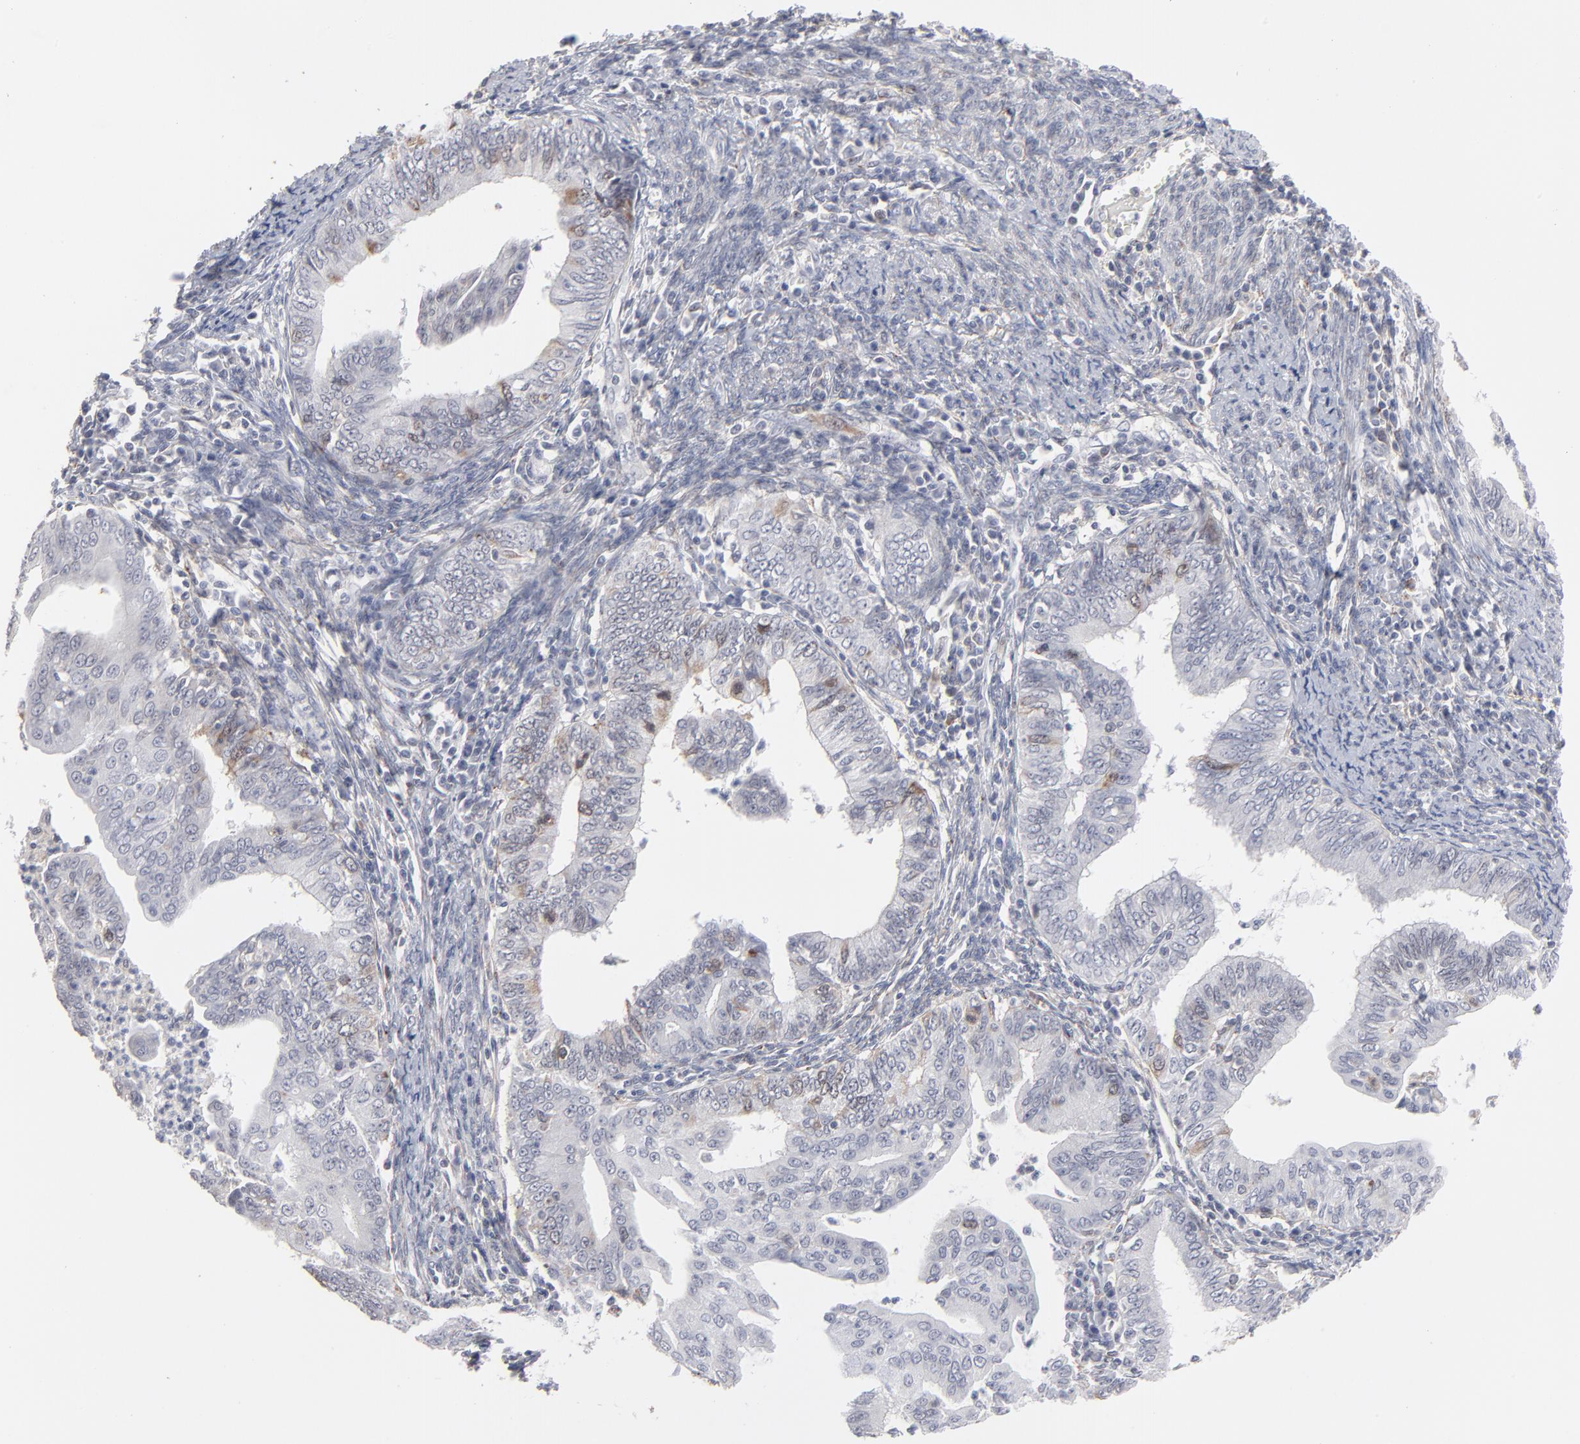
{"staining": {"intensity": "weak", "quantity": "<25%", "location": "cytoplasmic/membranous"}, "tissue": "endometrial cancer", "cell_type": "Tumor cells", "image_type": "cancer", "snomed": [{"axis": "morphology", "description": "Adenocarcinoma, NOS"}, {"axis": "topography", "description": "Endometrium"}], "caption": "The photomicrograph displays no significant expression in tumor cells of endometrial cancer. (Stains: DAB (3,3'-diaminobenzidine) IHC with hematoxylin counter stain, Microscopy: brightfield microscopy at high magnification).", "gene": "AURKA", "patient": {"sex": "female", "age": 66}}